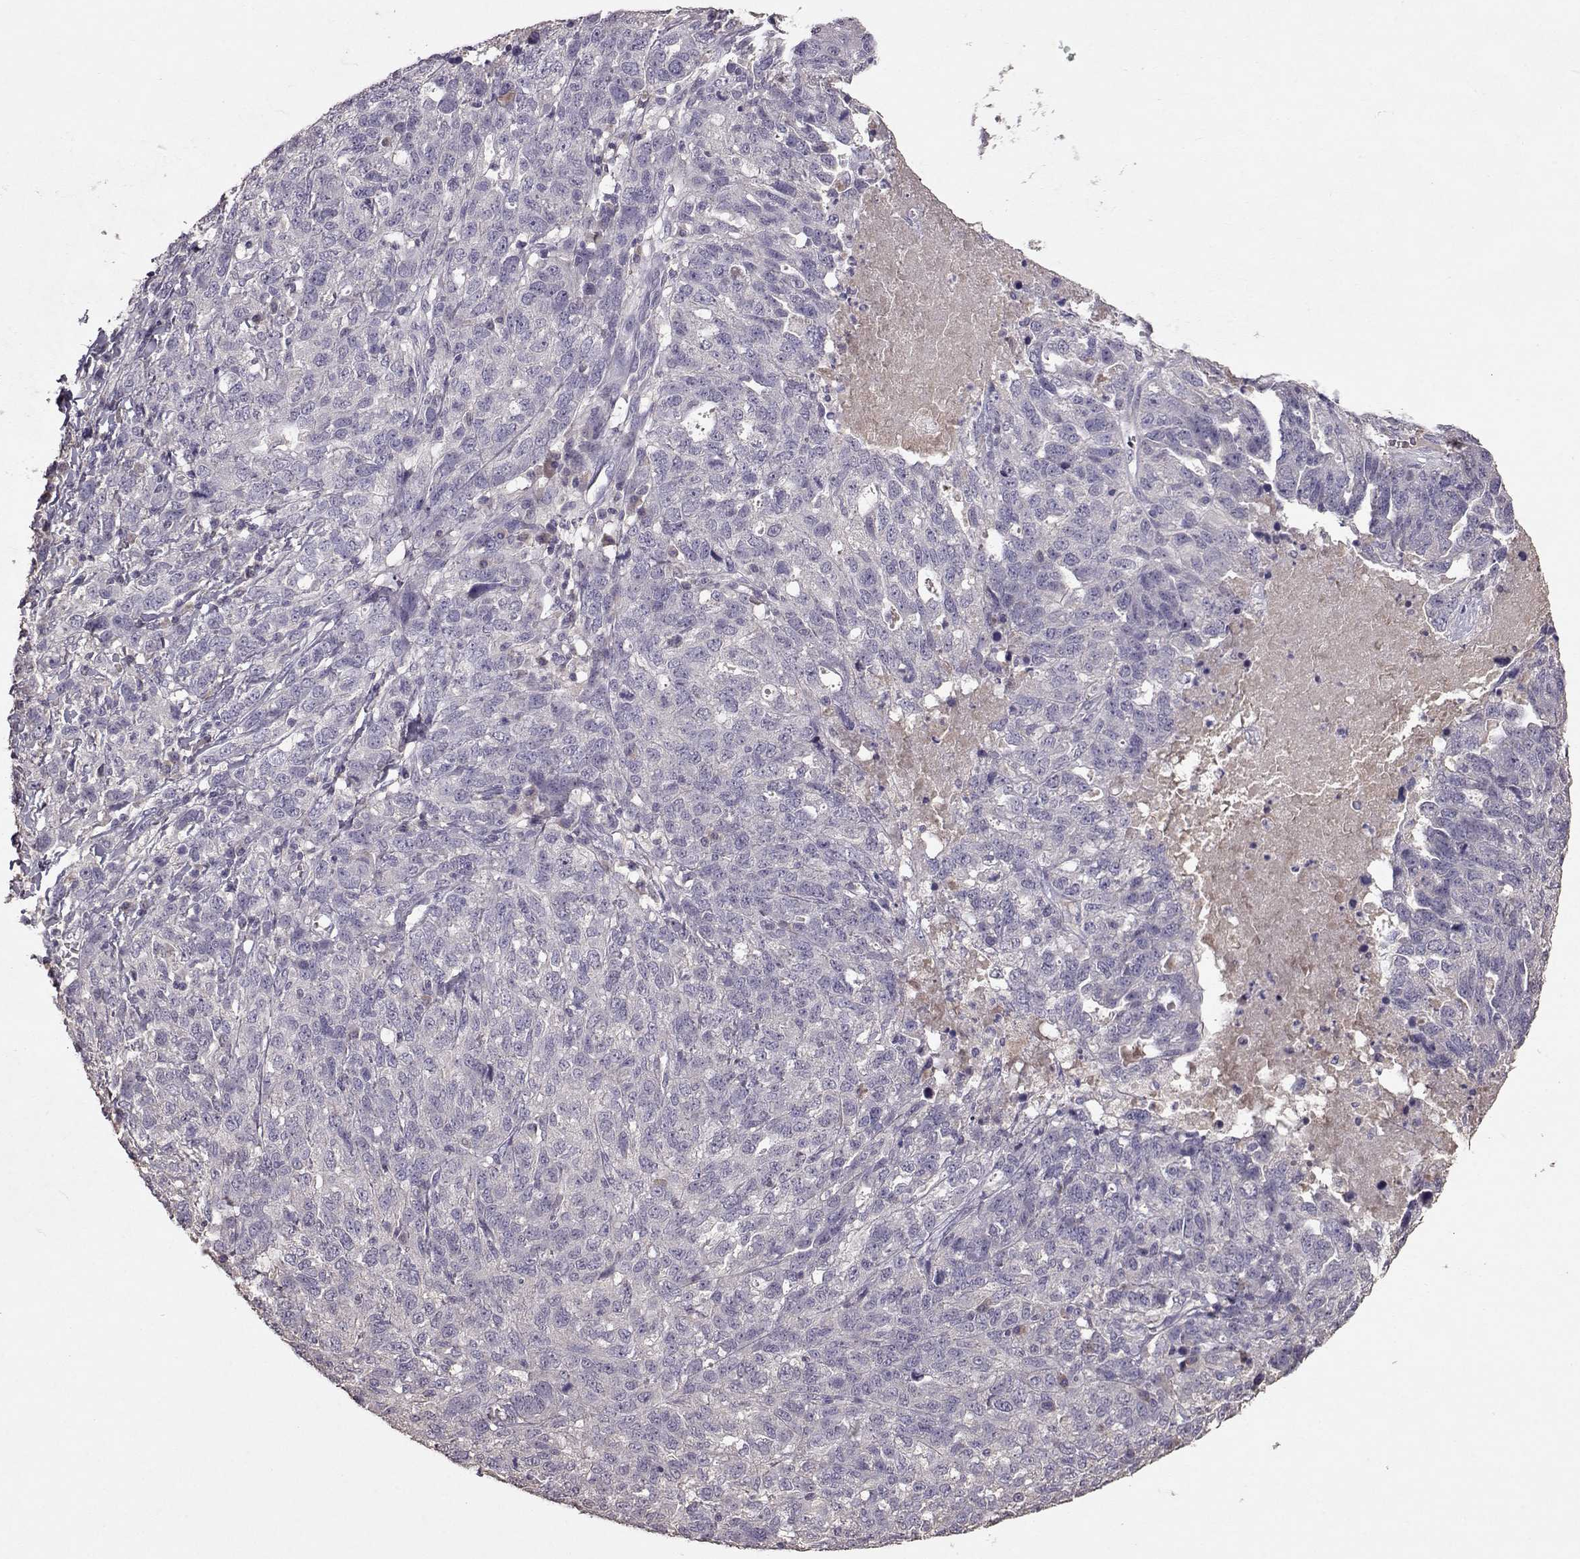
{"staining": {"intensity": "negative", "quantity": "none", "location": "none"}, "tissue": "ovarian cancer", "cell_type": "Tumor cells", "image_type": "cancer", "snomed": [{"axis": "morphology", "description": "Cystadenocarcinoma, serous, NOS"}, {"axis": "topography", "description": "Ovary"}], "caption": "A micrograph of human ovarian cancer (serous cystadenocarcinoma) is negative for staining in tumor cells. Brightfield microscopy of immunohistochemistry (IHC) stained with DAB (3,3'-diaminobenzidine) (brown) and hematoxylin (blue), captured at high magnification.", "gene": "PMCH", "patient": {"sex": "female", "age": 71}}